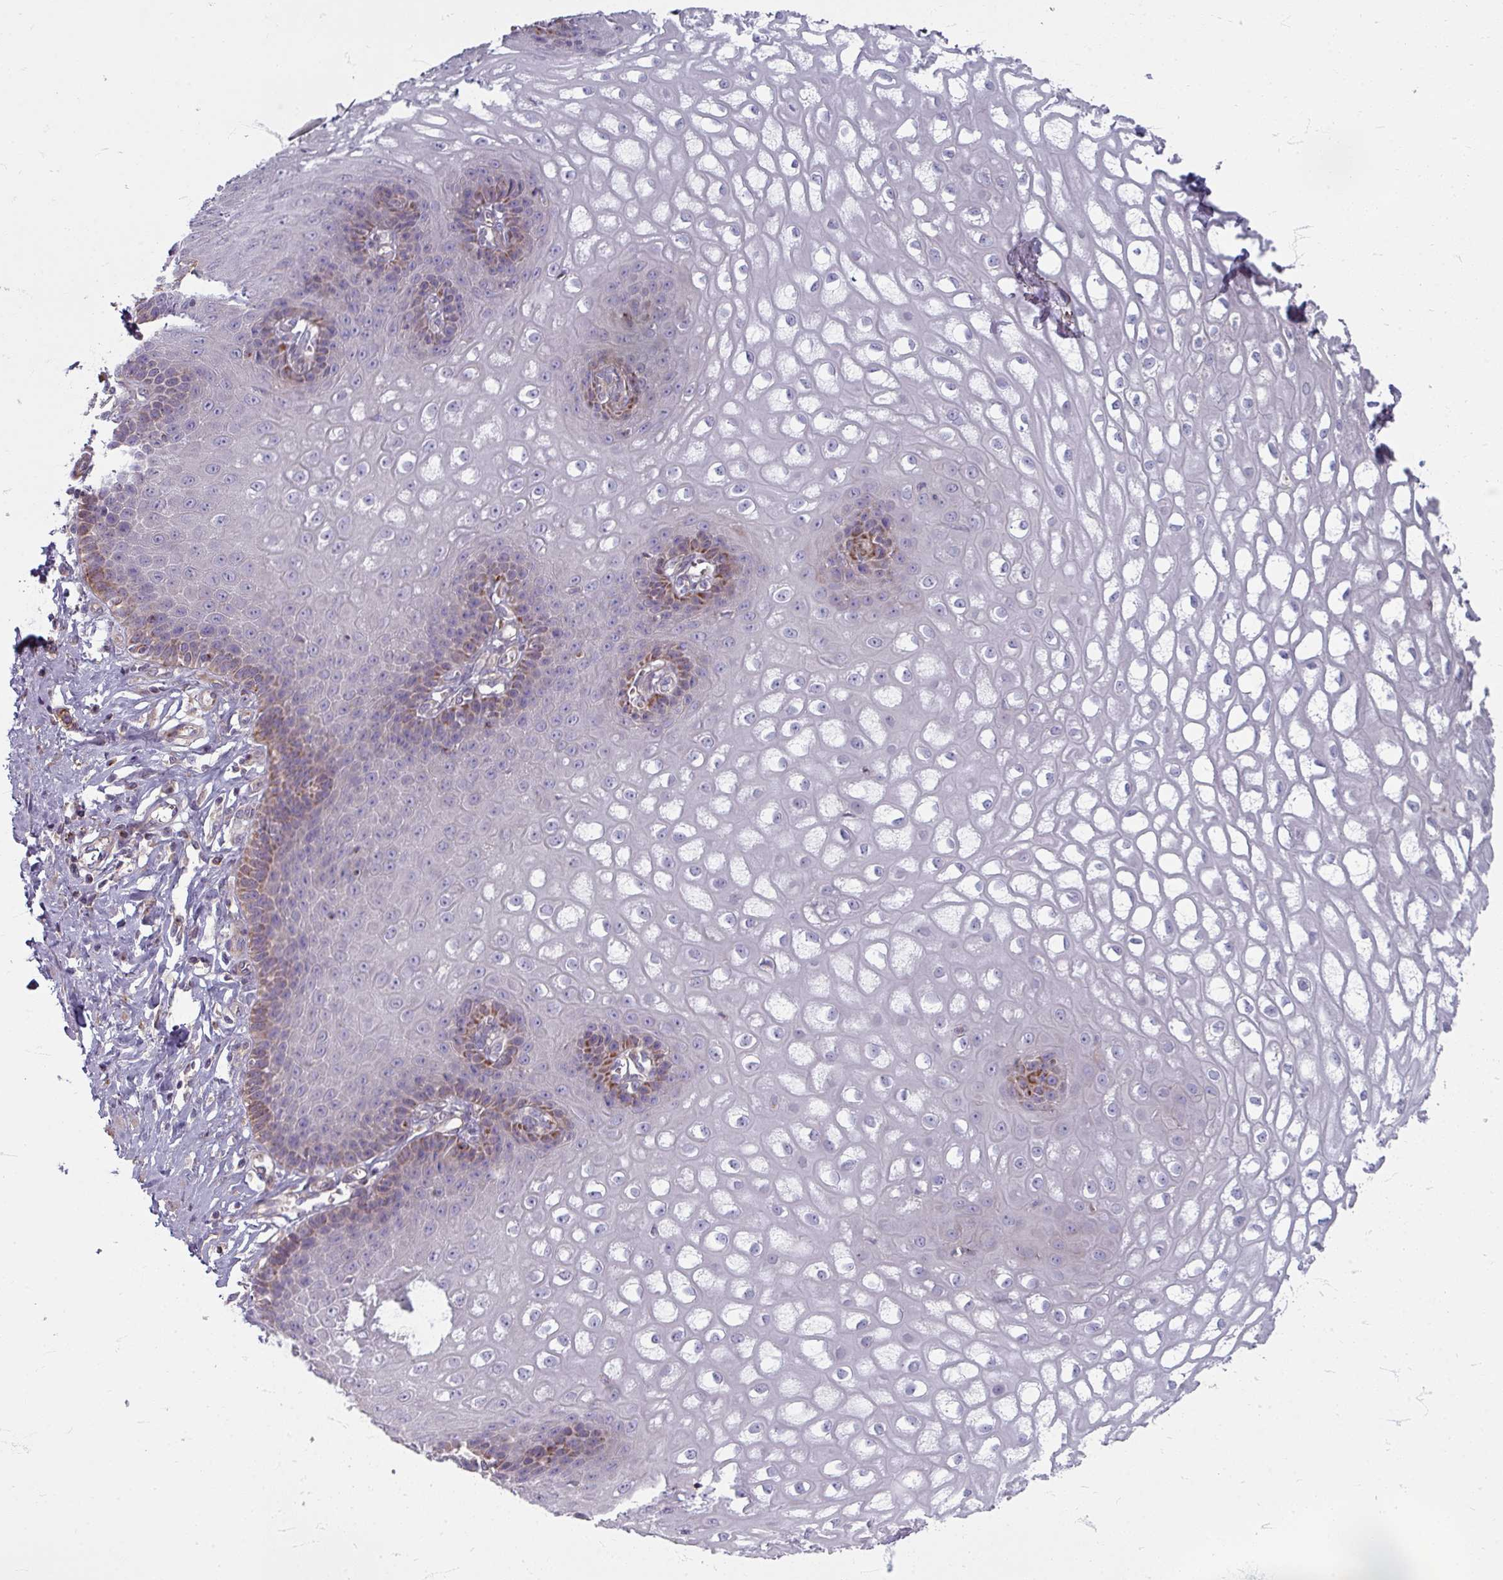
{"staining": {"intensity": "moderate", "quantity": "<25%", "location": "cytoplasmic/membranous"}, "tissue": "esophagus", "cell_type": "Squamous epithelial cells", "image_type": "normal", "snomed": [{"axis": "morphology", "description": "Normal tissue, NOS"}, {"axis": "topography", "description": "Esophagus"}], "caption": "Protein expression analysis of normal esophagus demonstrates moderate cytoplasmic/membranous positivity in about <25% of squamous epithelial cells.", "gene": "GABARAPL1", "patient": {"sex": "male", "age": 67}}